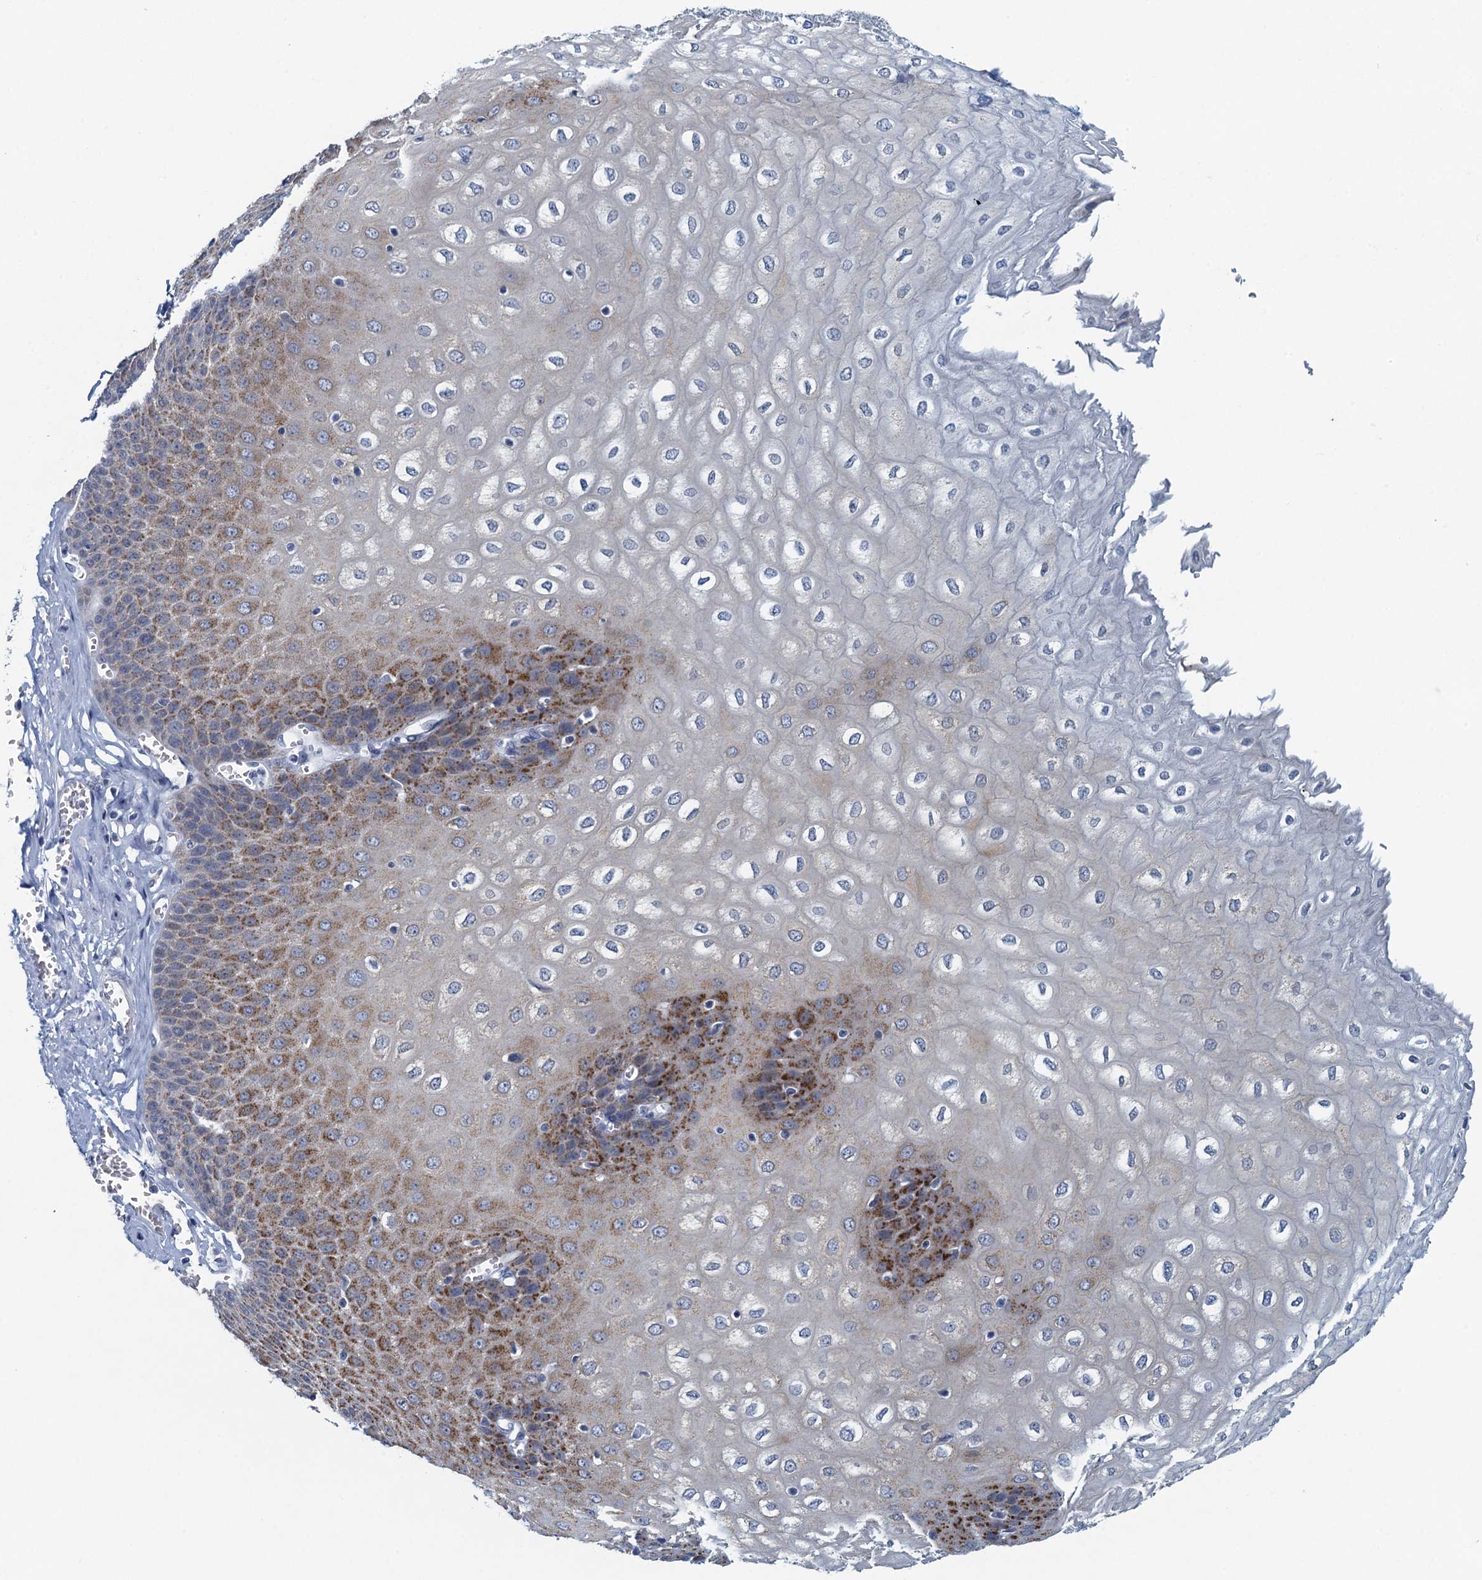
{"staining": {"intensity": "moderate", "quantity": "25%-75%", "location": "cytoplasmic/membranous"}, "tissue": "esophagus", "cell_type": "Squamous epithelial cells", "image_type": "normal", "snomed": [{"axis": "morphology", "description": "Normal tissue, NOS"}, {"axis": "topography", "description": "Esophagus"}], "caption": "Protein staining of unremarkable esophagus shows moderate cytoplasmic/membranous positivity in approximately 25%-75% of squamous epithelial cells.", "gene": "C16orf95", "patient": {"sex": "male", "age": 60}}